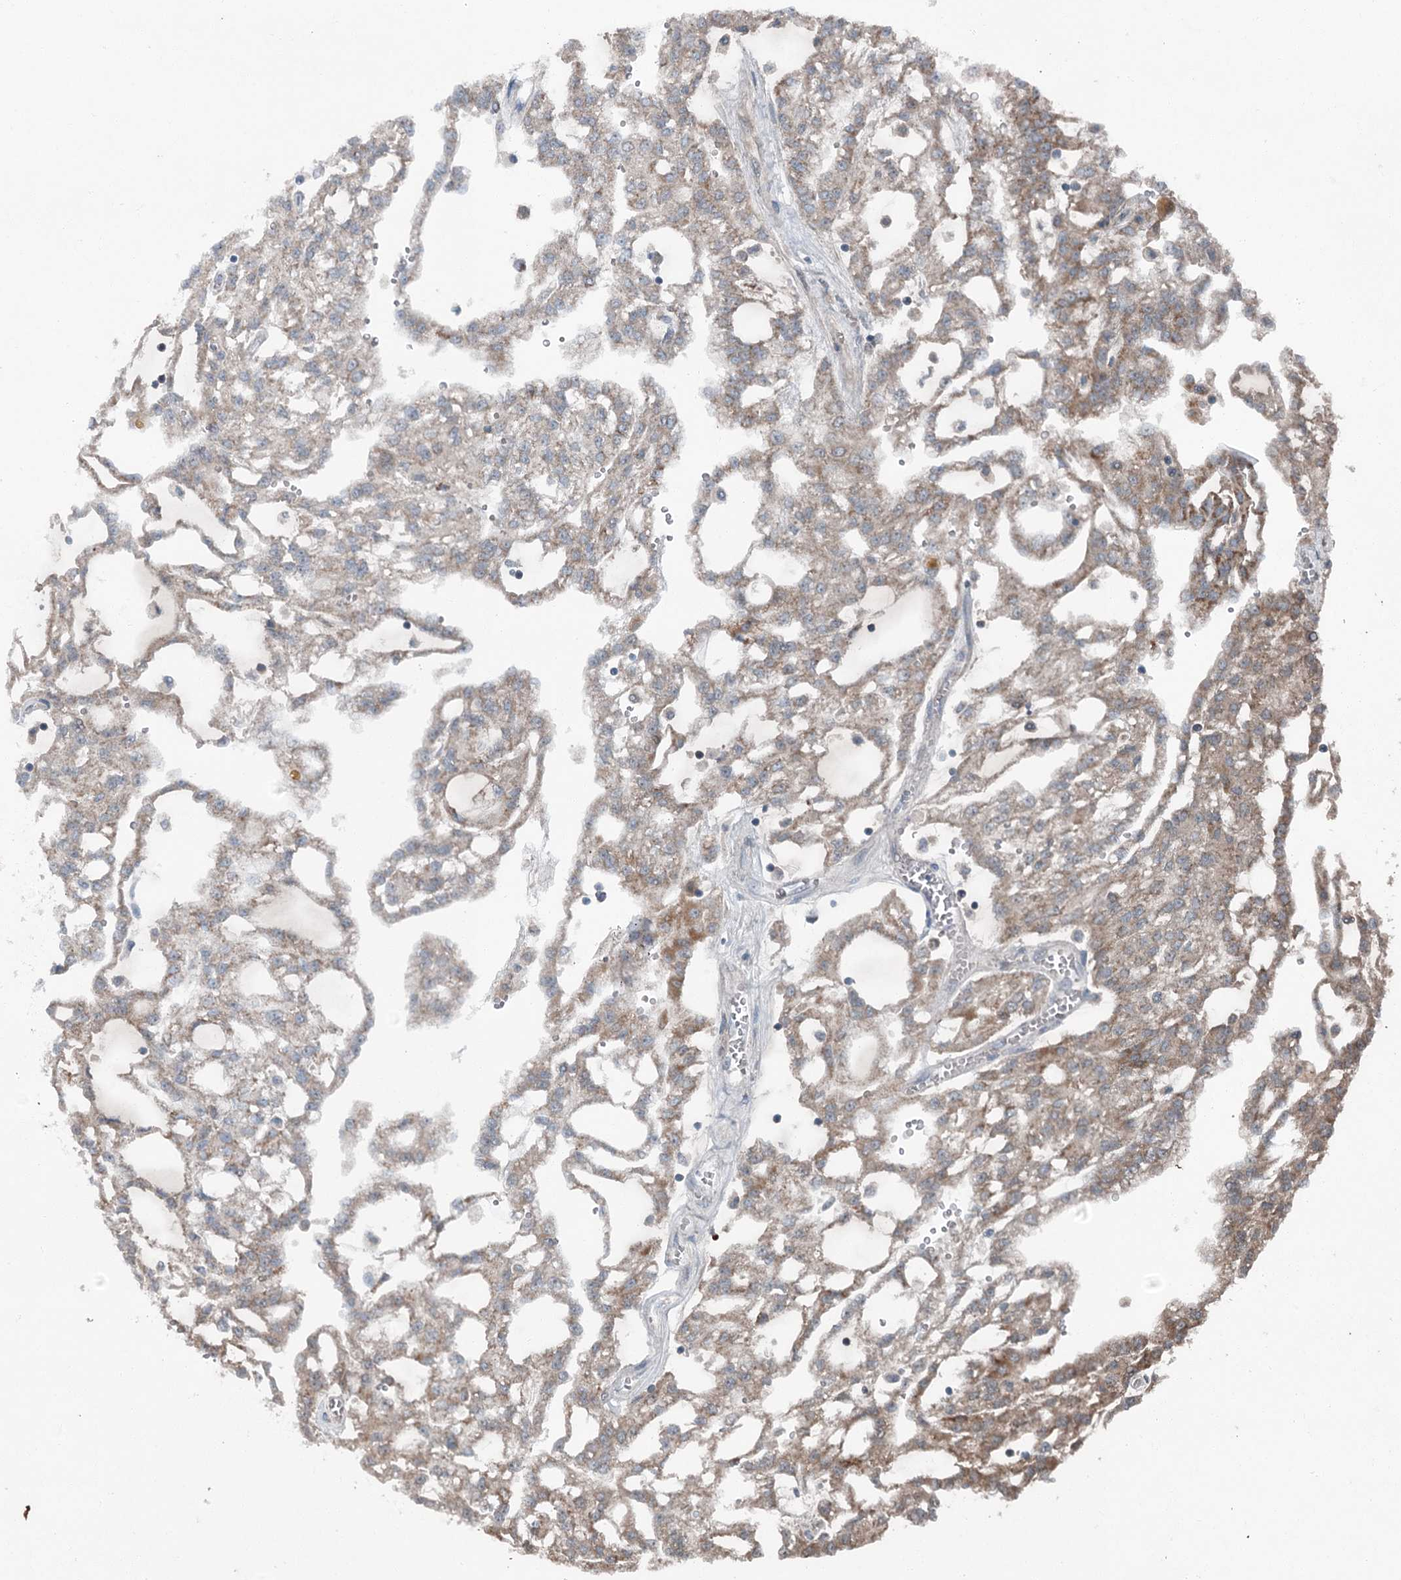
{"staining": {"intensity": "moderate", "quantity": "25%-75%", "location": "cytoplasmic/membranous"}, "tissue": "renal cancer", "cell_type": "Tumor cells", "image_type": "cancer", "snomed": [{"axis": "morphology", "description": "Adenocarcinoma, NOS"}, {"axis": "topography", "description": "Kidney"}], "caption": "Renal adenocarcinoma tissue exhibits moderate cytoplasmic/membranous staining in approximately 25%-75% of tumor cells, visualized by immunohistochemistry.", "gene": "CHCHD5", "patient": {"sex": "male", "age": 63}}